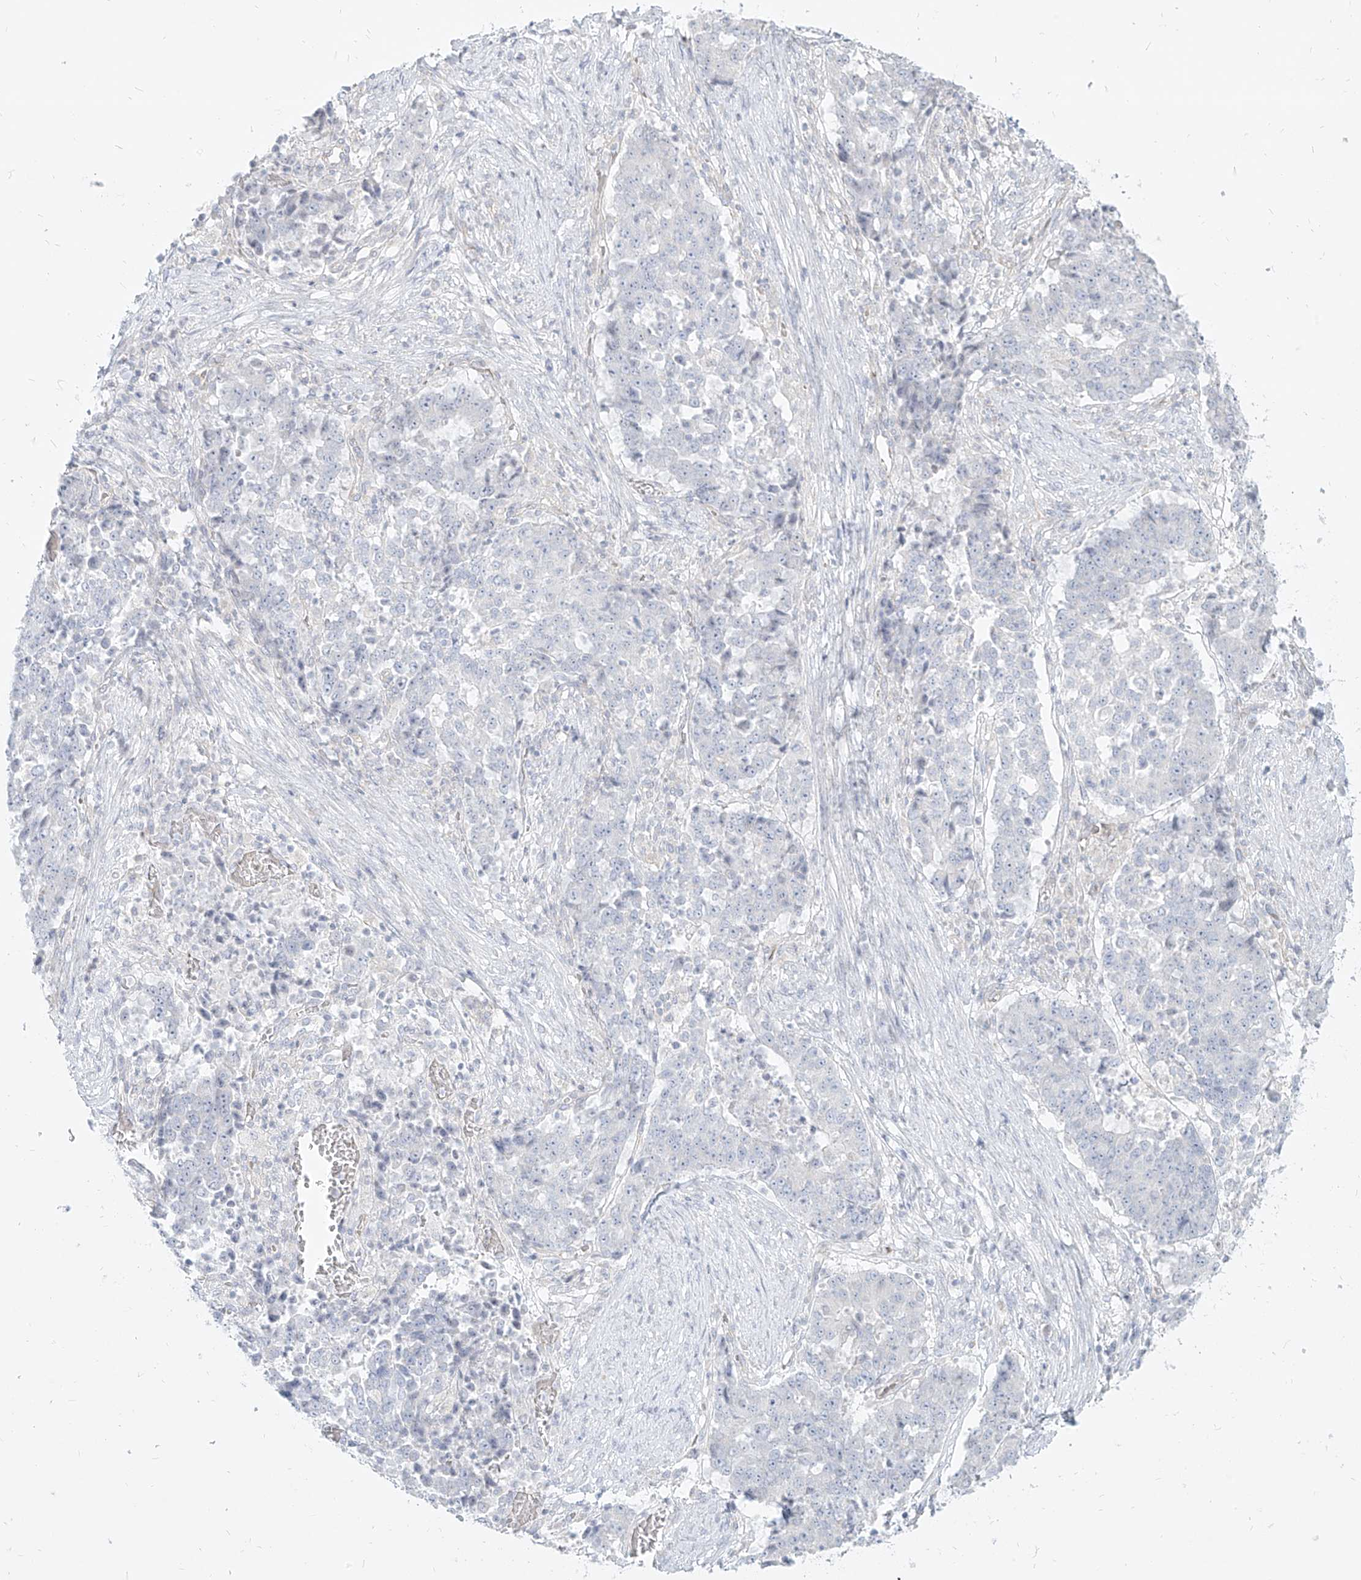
{"staining": {"intensity": "negative", "quantity": "none", "location": "none"}, "tissue": "stomach cancer", "cell_type": "Tumor cells", "image_type": "cancer", "snomed": [{"axis": "morphology", "description": "Adenocarcinoma, NOS"}, {"axis": "topography", "description": "Stomach"}], "caption": "Immunohistochemistry of stomach adenocarcinoma demonstrates no staining in tumor cells. The staining is performed using DAB (3,3'-diaminobenzidine) brown chromogen with nuclei counter-stained in using hematoxylin.", "gene": "ITPKB", "patient": {"sex": "male", "age": 59}}